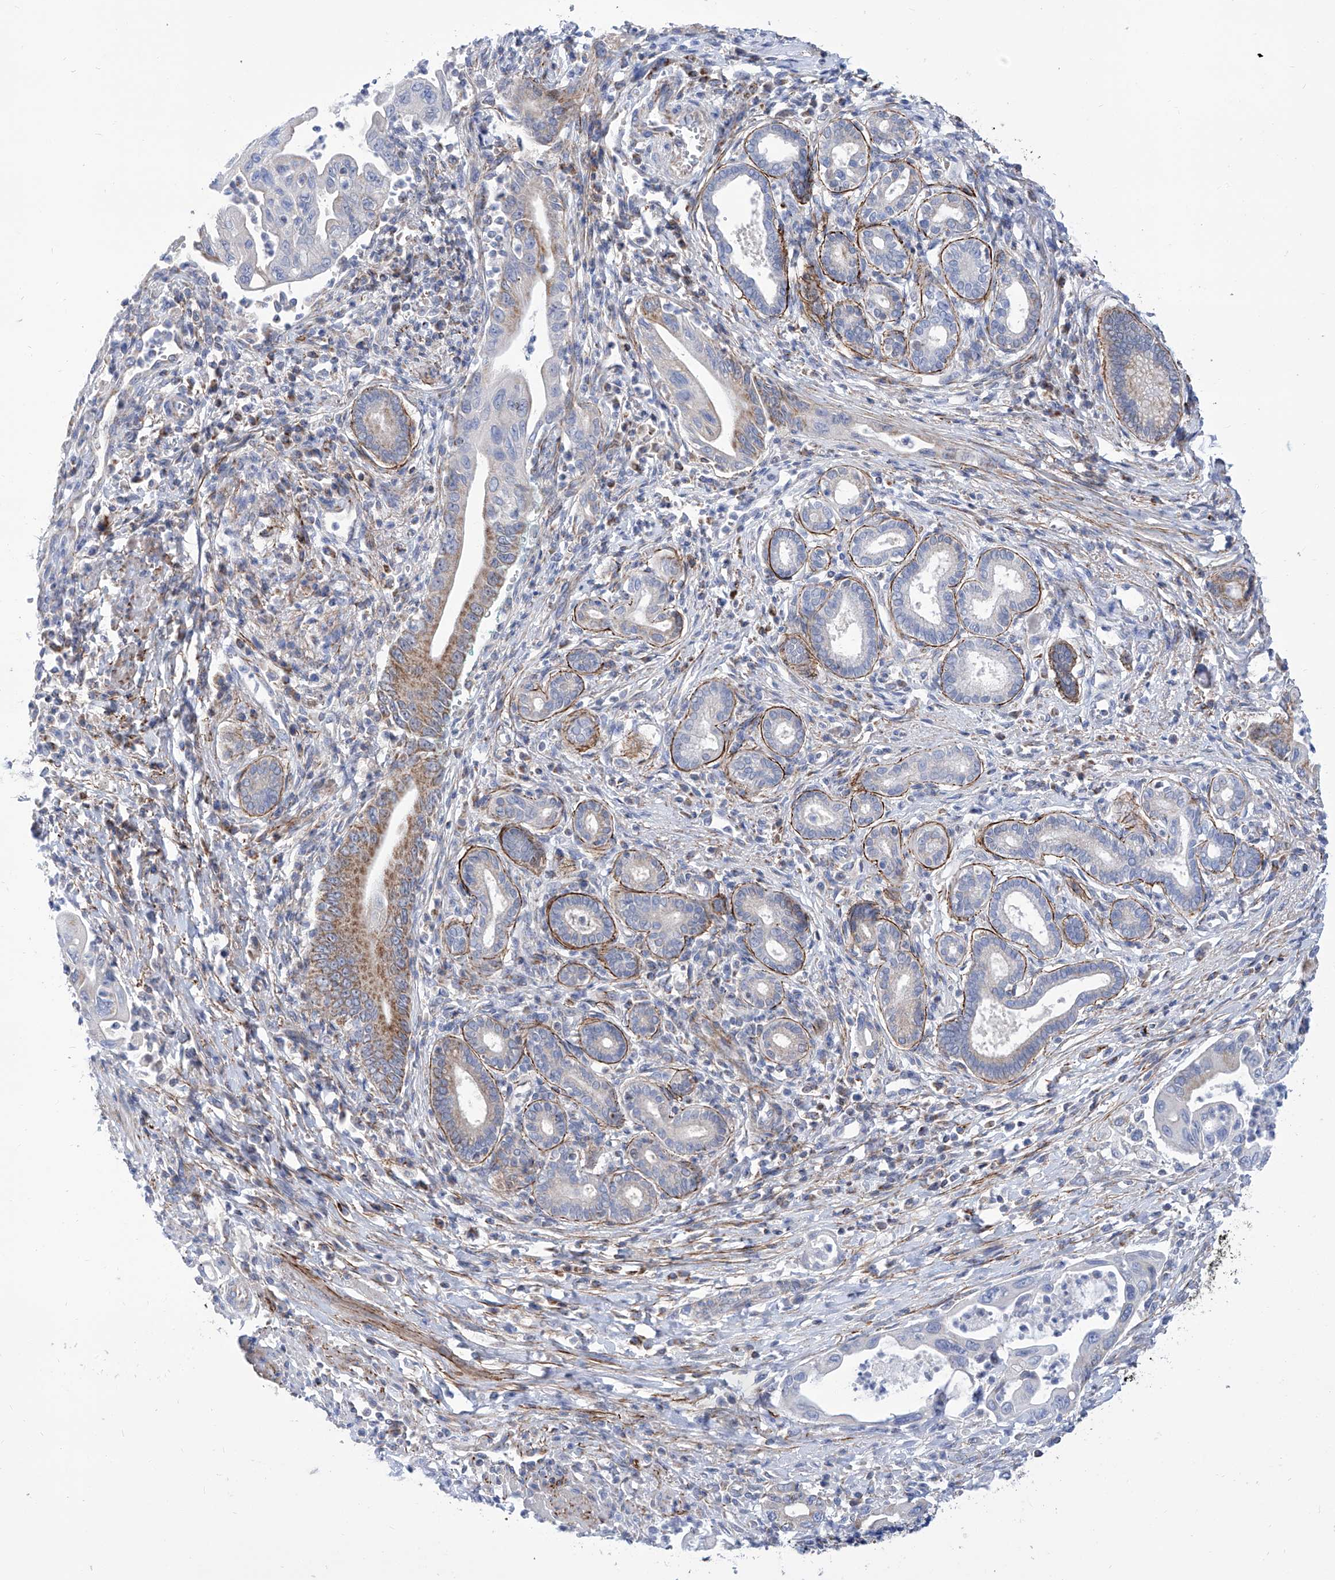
{"staining": {"intensity": "moderate", "quantity": "<25%", "location": "cytoplasmic/membranous"}, "tissue": "pancreatic cancer", "cell_type": "Tumor cells", "image_type": "cancer", "snomed": [{"axis": "morphology", "description": "Adenocarcinoma, NOS"}, {"axis": "topography", "description": "Pancreas"}], "caption": "Immunohistochemical staining of human adenocarcinoma (pancreatic) demonstrates low levels of moderate cytoplasmic/membranous protein positivity in approximately <25% of tumor cells. Immunohistochemistry stains the protein in brown and the nuclei are stained blue.", "gene": "SRBD1", "patient": {"sex": "male", "age": 78}}